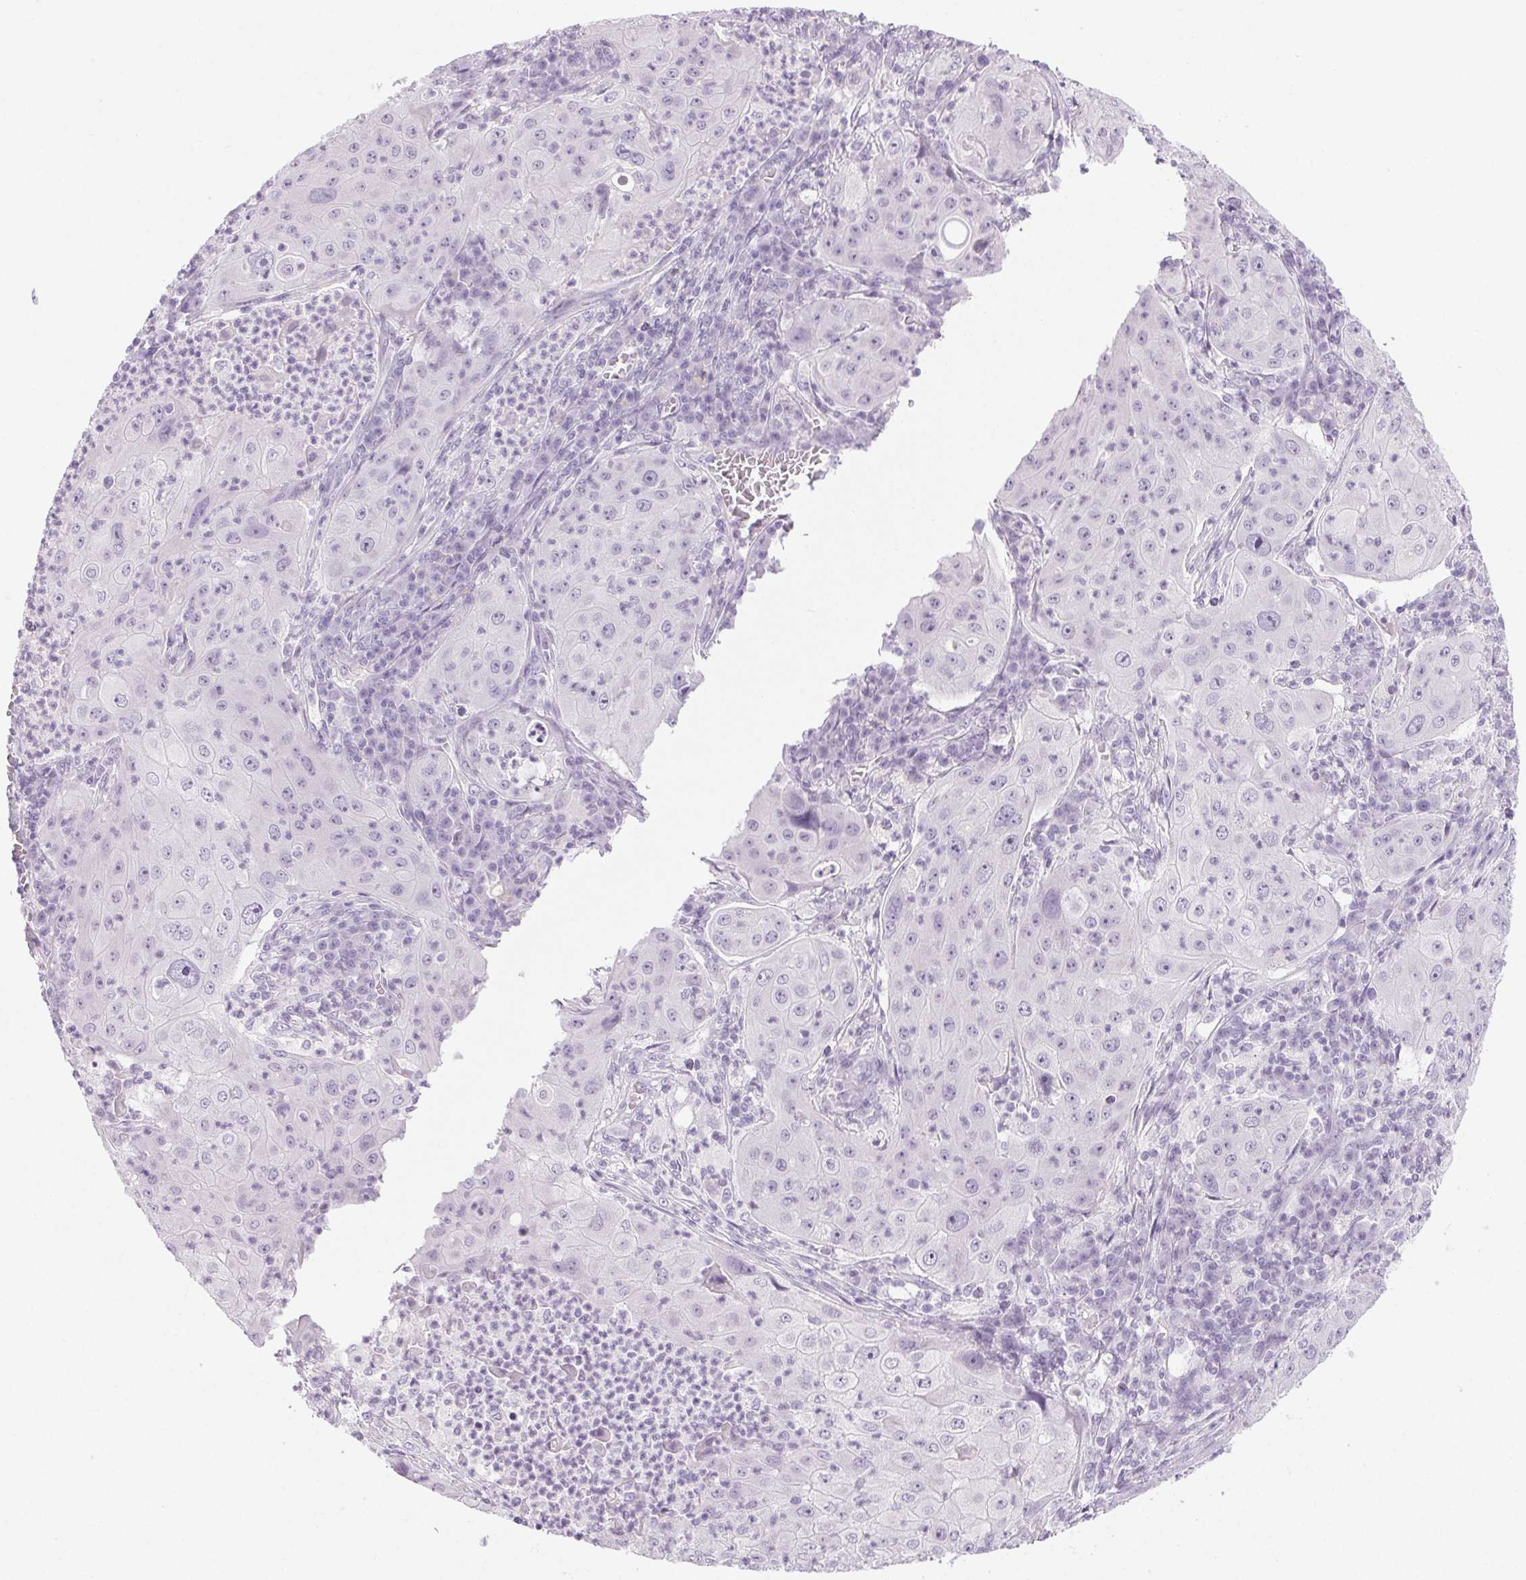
{"staining": {"intensity": "negative", "quantity": "none", "location": "none"}, "tissue": "lung cancer", "cell_type": "Tumor cells", "image_type": "cancer", "snomed": [{"axis": "morphology", "description": "Squamous cell carcinoma, NOS"}, {"axis": "topography", "description": "Lung"}], "caption": "Immunohistochemical staining of human squamous cell carcinoma (lung) exhibits no significant staining in tumor cells.", "gene": "LRP2", "patient": {"sex": "female", "age": 59}}